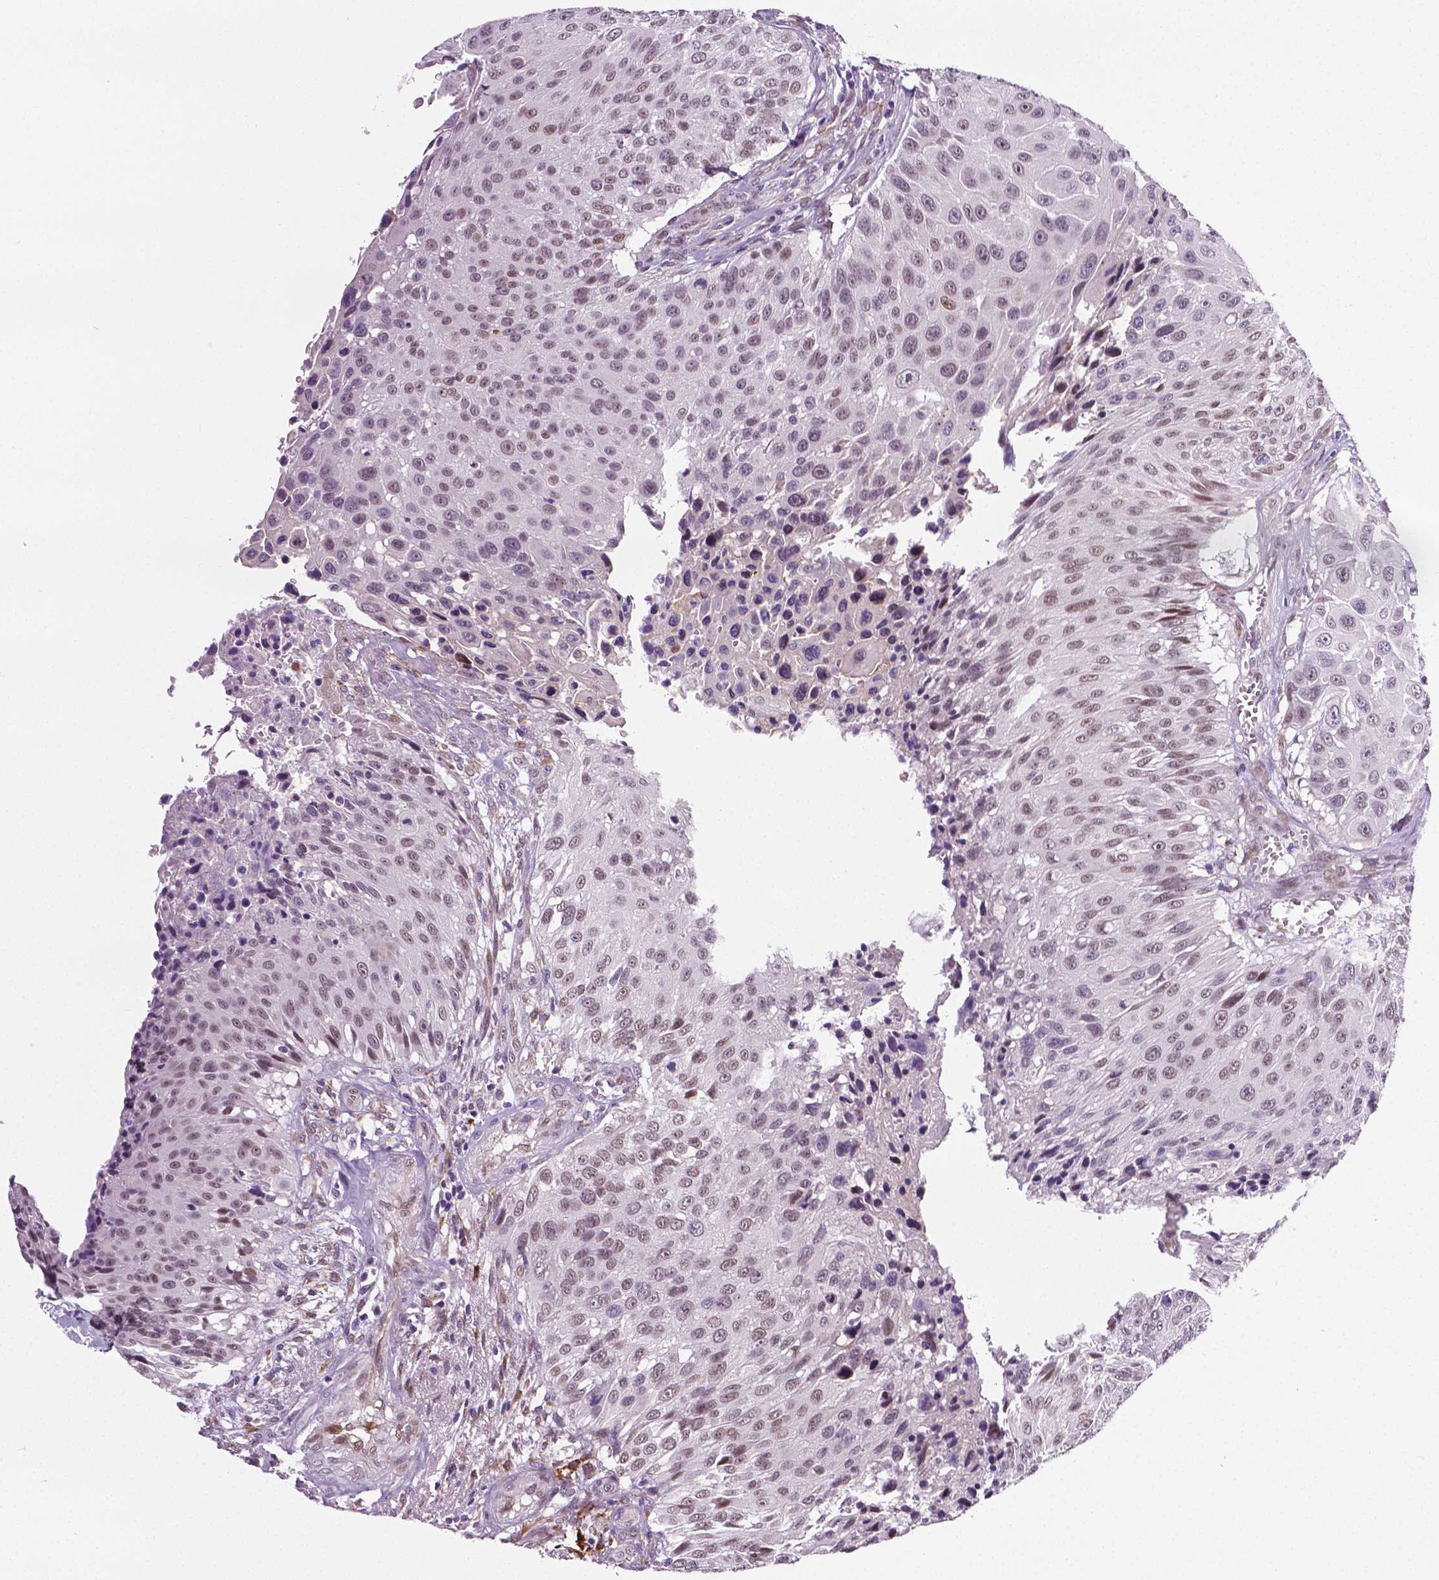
{"staining": {"intensity": "weak", "quantity": "25%-75%", "location": "nuclear"}, "tissue": "urothelial cancer", "cell_type": "Tumor cells", "image_type": "cancer", "snomed": [{"axis": "morphology", "description": "Urothelial carcinoma, NOS"}, {"axis": "topography", "description": "Urinary bladder"}], "caption": "Urothelial cancer stained with a protein marker displays weak staining in tumor cells.", "gene": "PTGER3", "patient": {"sex": "male", "age": 55}}